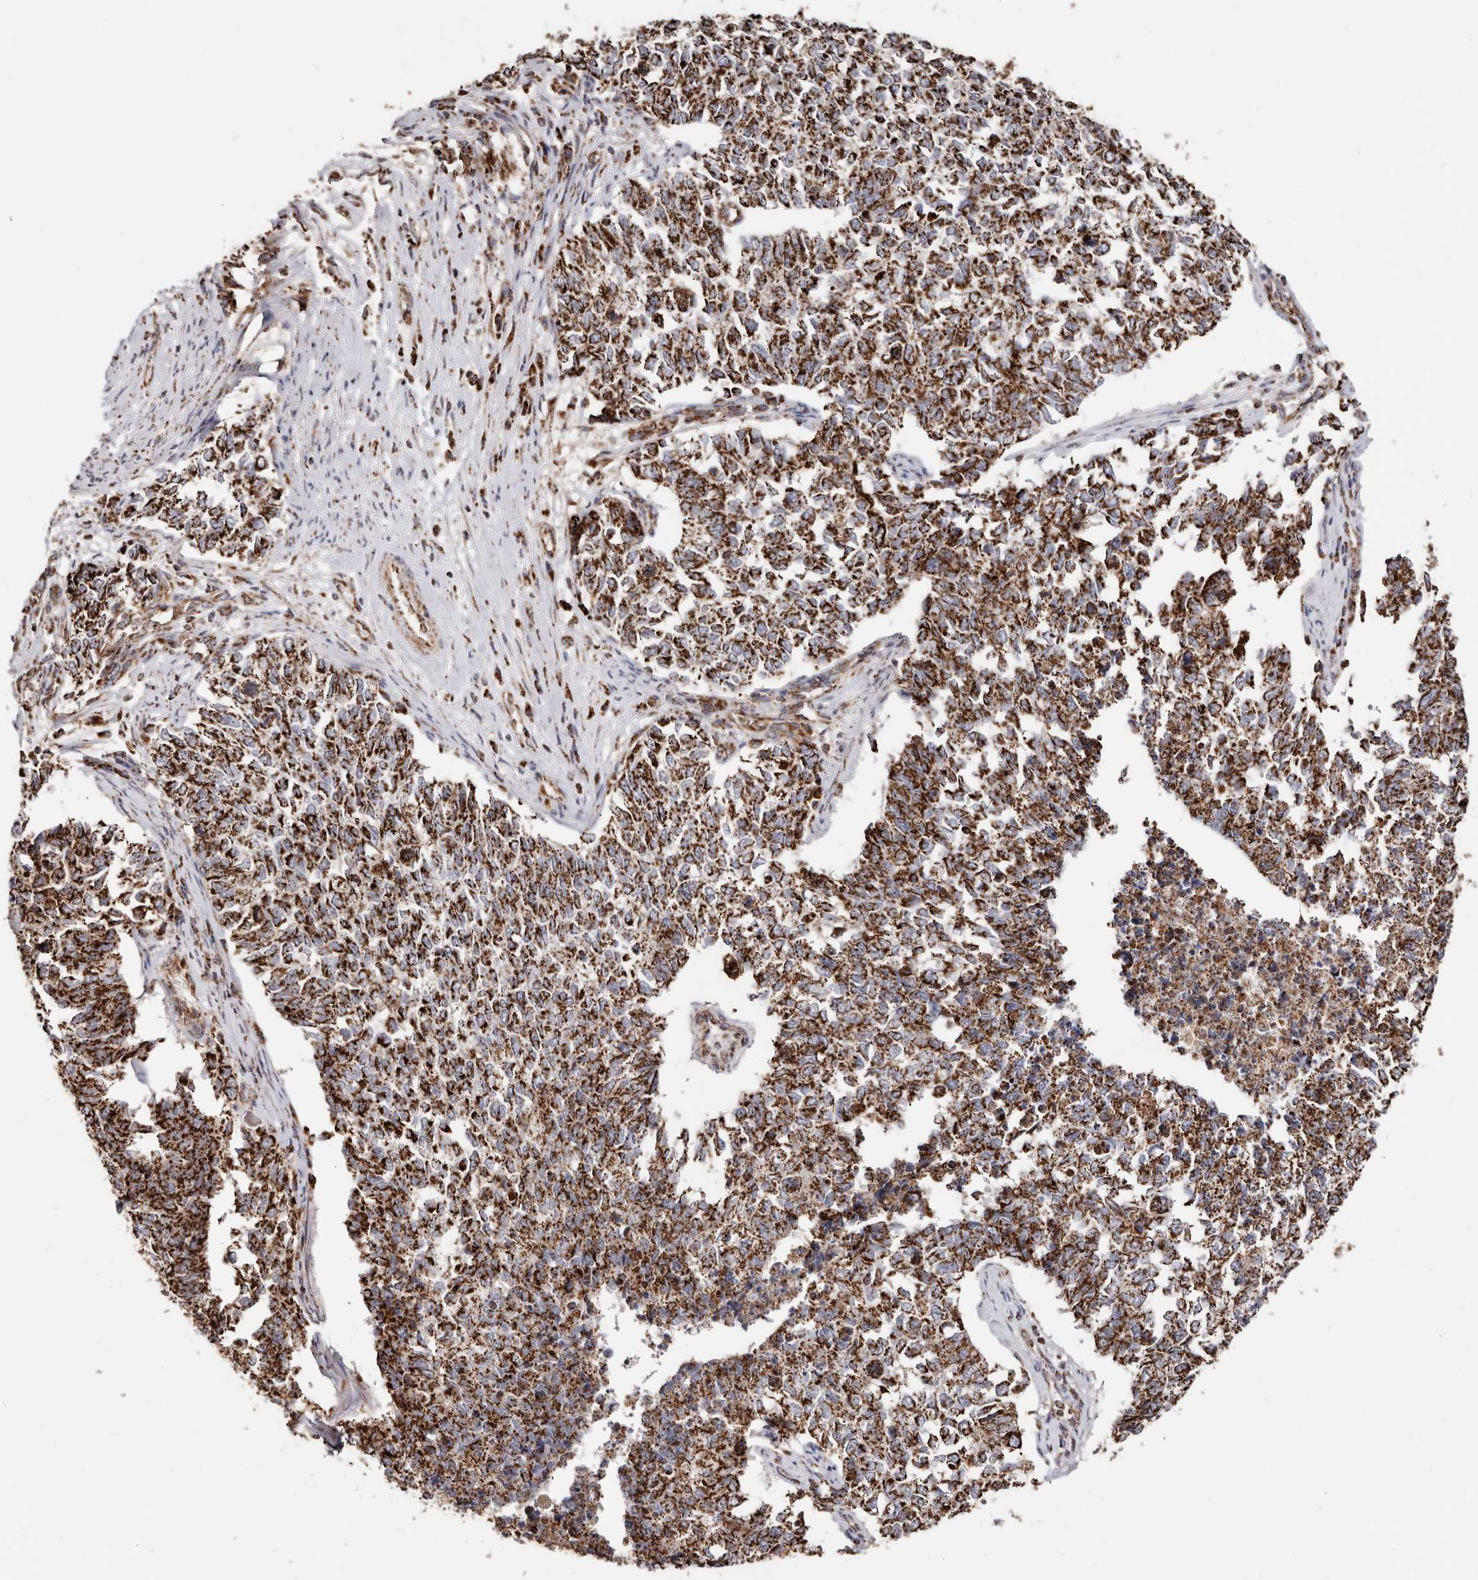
{"staining": {"intensity": "strong", "quantity": ">75%", "location": "cytoplasmic/membranous"}, "tissue": "cervical cancer", "cell_type": "Tumor cells", "image_type": "cancer", "snomed": [{"axis": "morphology", "description": "Squamous cell carcinoma, NOS"}, {"axis": "topography", "description": "Cervix"}], "caption": "A histopathology image of human cervical cancer (squamous cell carcinoma) stained for a protein exhibits strong cytoplasmic/membranous brown staining in tumor cells. The staining was performed using DAB (3,3'-diaminobenzidine) to visualize the protein expression in brown, while the nuclei were stained in blue with hematoxylin (Magnification: 20x).", "gene": "PRKACB", "patient": {"sex": "female", "age": 63}}